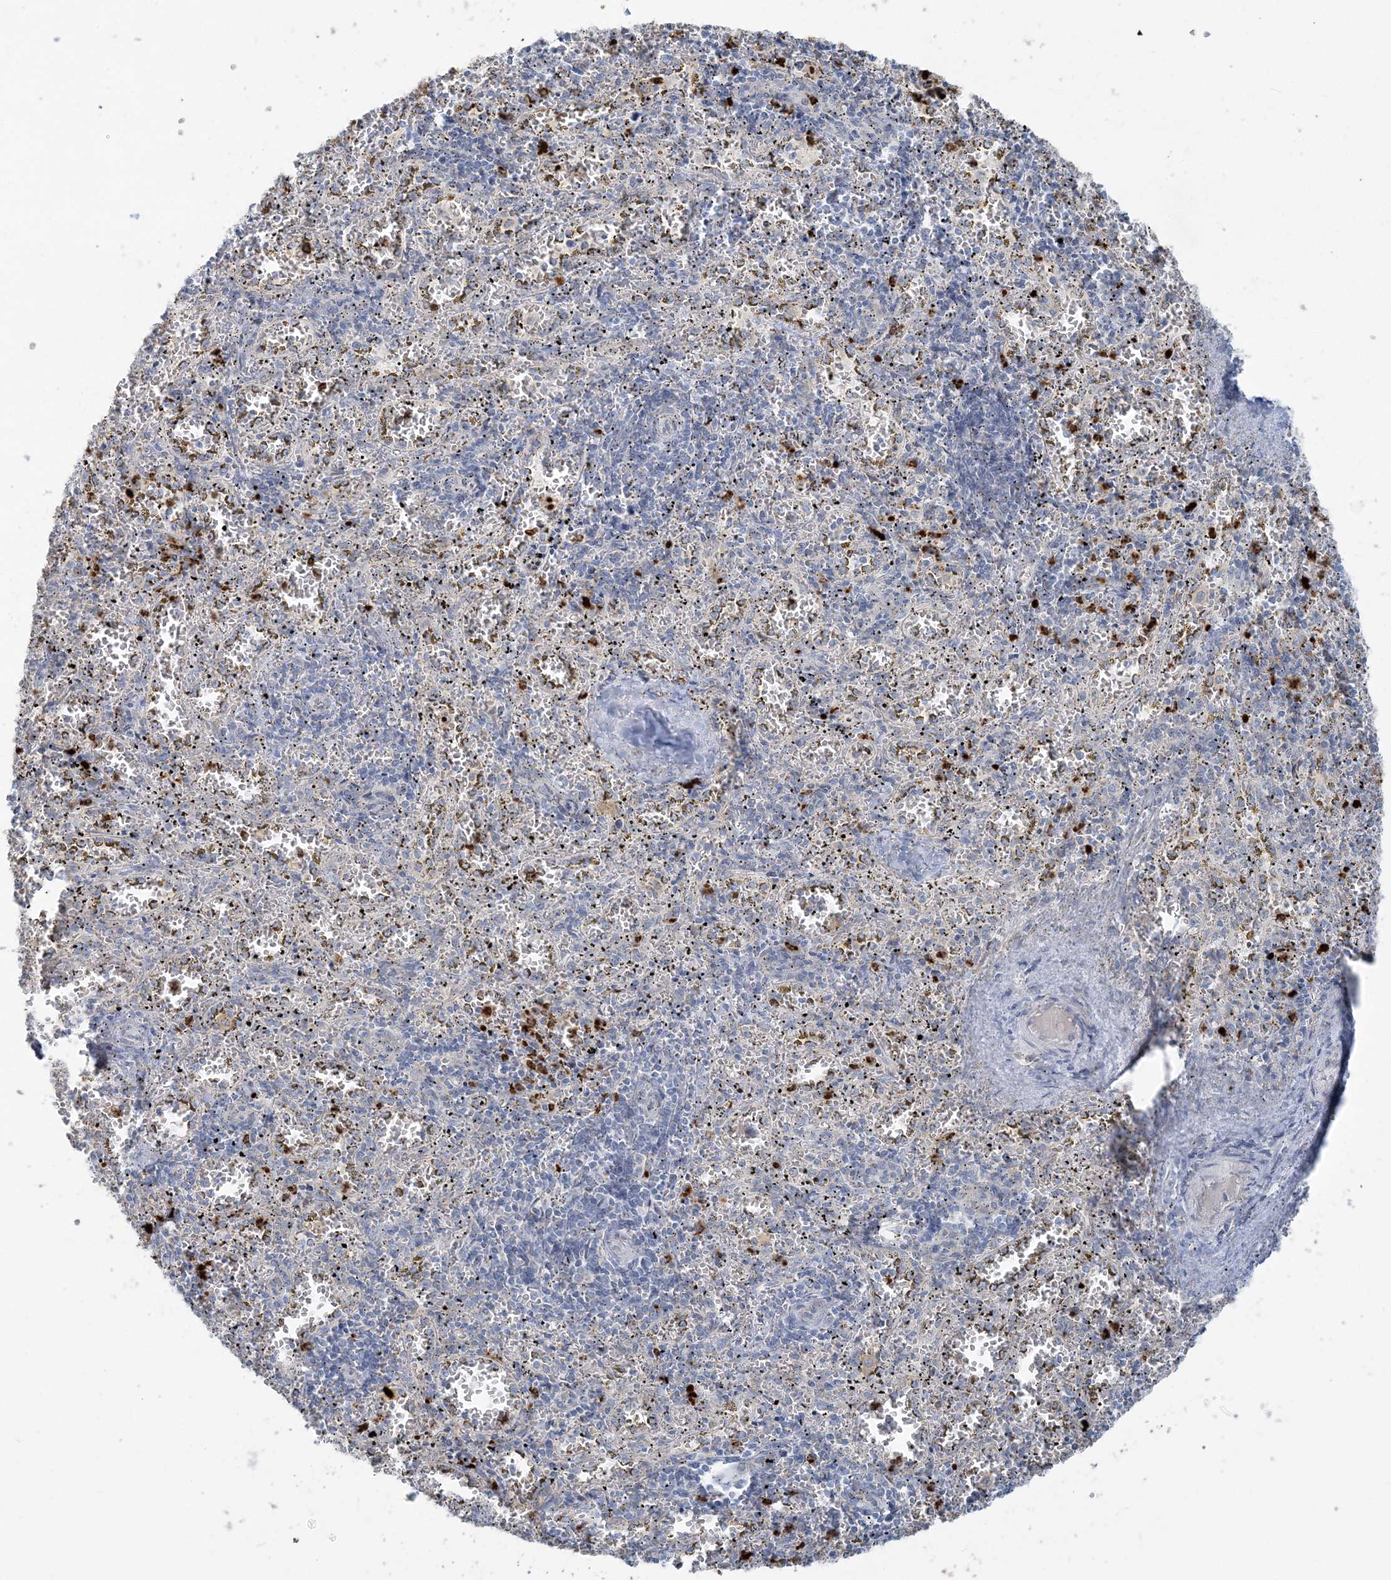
{"staining": {"intensity": "moderate", "quantity": "25%-75%", "location": "cytoplasmic/membranous"}, "tissue": "spleen", "cell_type": "Cells in red pulp", "image_type": "normal", "snomed": [{"axis": "morphology", "description": "Normal tissue, NOS"}, {"axis": "topography", "description": "Spleen"}], "caption": "This histopathology image shows IHC staining of unremarkable spleen, with medium moderate cytoplasmic/membranous positivity in about 25%-75% of cells in red pulp.", "gene": "CCNJ", "patient": {"sex": "male", "age": 11}}